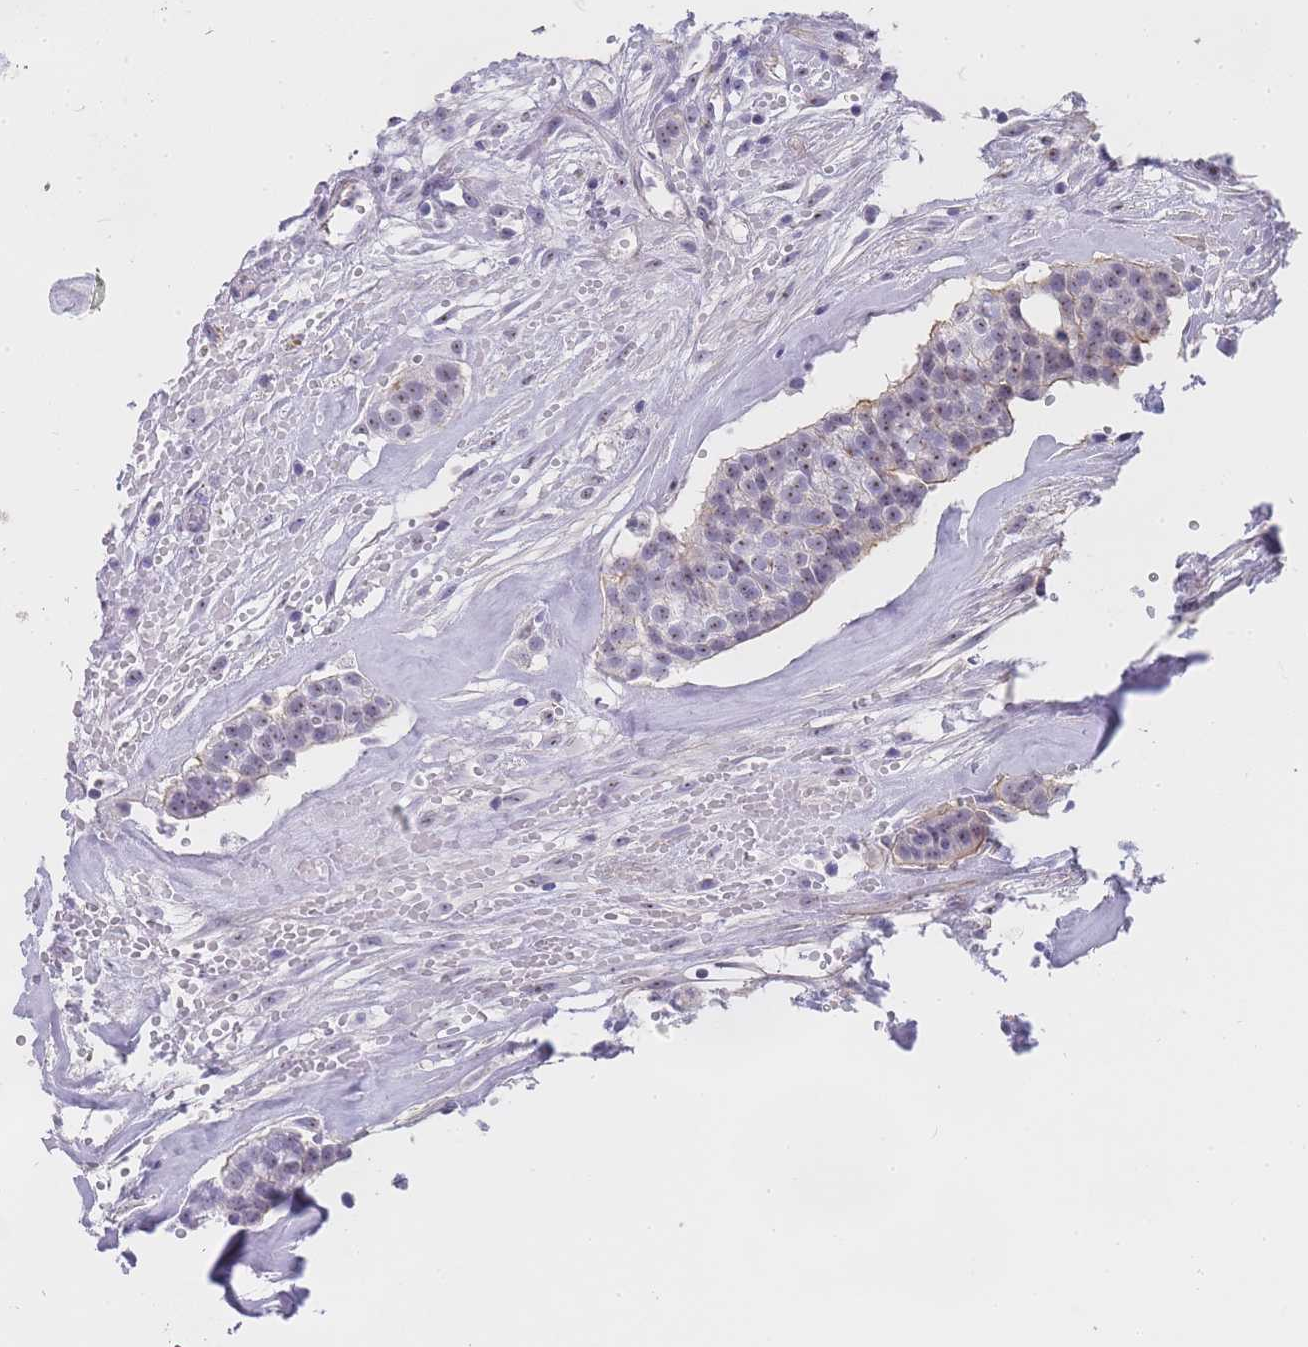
{"staining": {"intensity": "weak", "quantity": ">75%", "location": "nuclear"}, "tissue": "head and neck cancer", "cell_type": "Tumor cells", "image_type": "cancer", "snomed": [{"axis": "morphology", "description": "Adenocarcinoma, NOS"}, {"axis": "topography", "description": "Head-Neck"}], "caption": "Immunohistochemical staining of head and neck adenocarcinoma demonstrates weak nuclear protein positivity in approximately >75% of tumor cells. (Stains: DAB in brown, nuclei in blue, Microscopy: brightfield microscopy at high magnification).", "gene": "NOP14", "patient": {"sex": "male", "age": 81}}